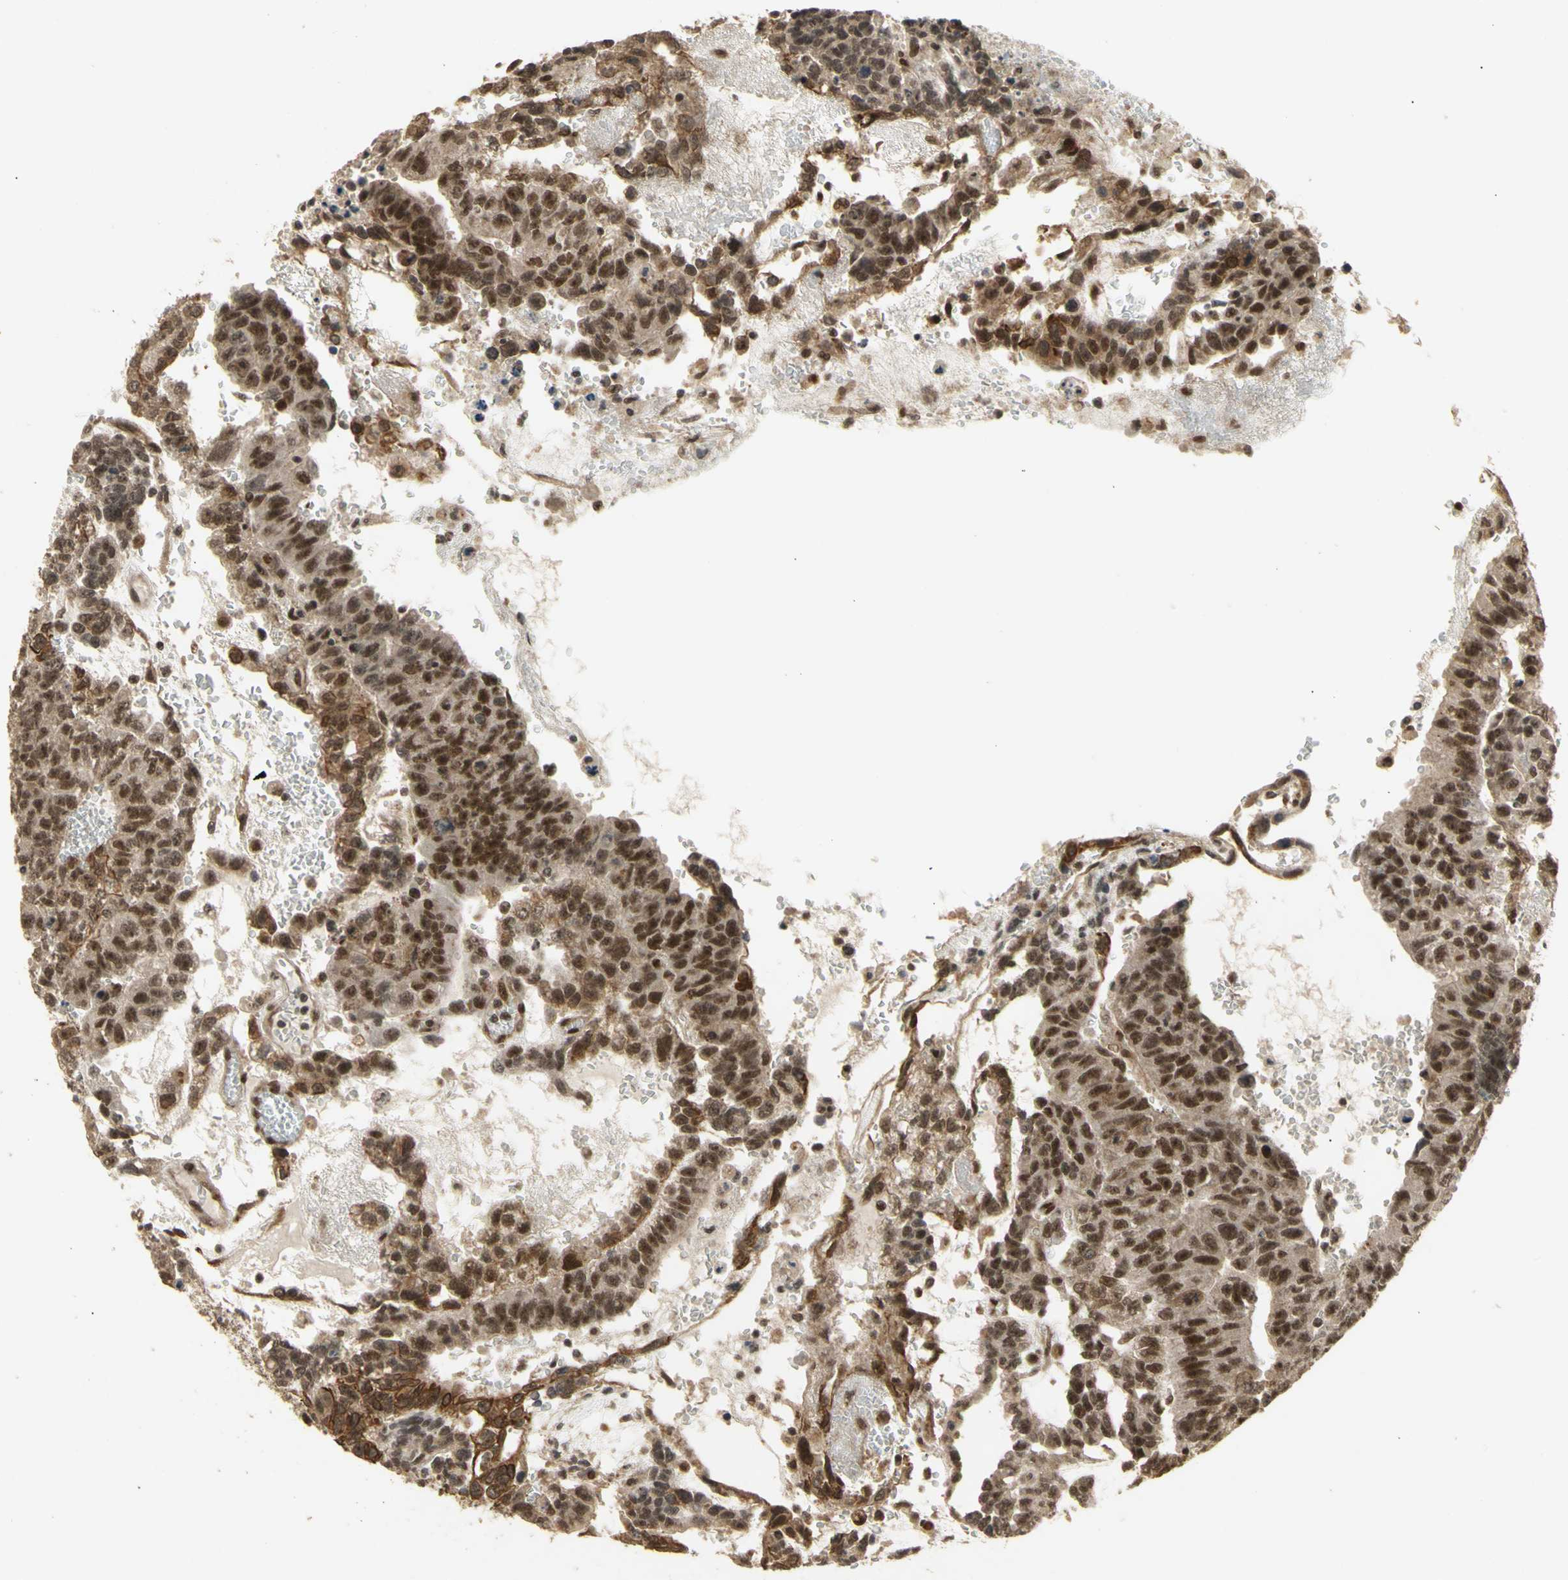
{"staining": {"intensity": "strong", "quantity": ">75%", "location": "cytoplasmic/membranous,nuclear"}, "tissue": "testis cancer", "cell_type": "Tumor cells", "image_type": "cancer", "snomed": [{"axis": "morphology", "description": "Seminoma, NOS"}, {"axis": "morphology", "description": "Carcinoma, Embryonal, NOS"}, {"axis": "topography", "description": "Testis"}], "caption": "Seminoma (testis) was stained to show a protein in brown. There is high levels of strong cytoplasmic/membranous and nuclear staining in about >75% of tumor cells.", "gene": "GTF2E2", "patient": {"sex": "male", "age": 52}}